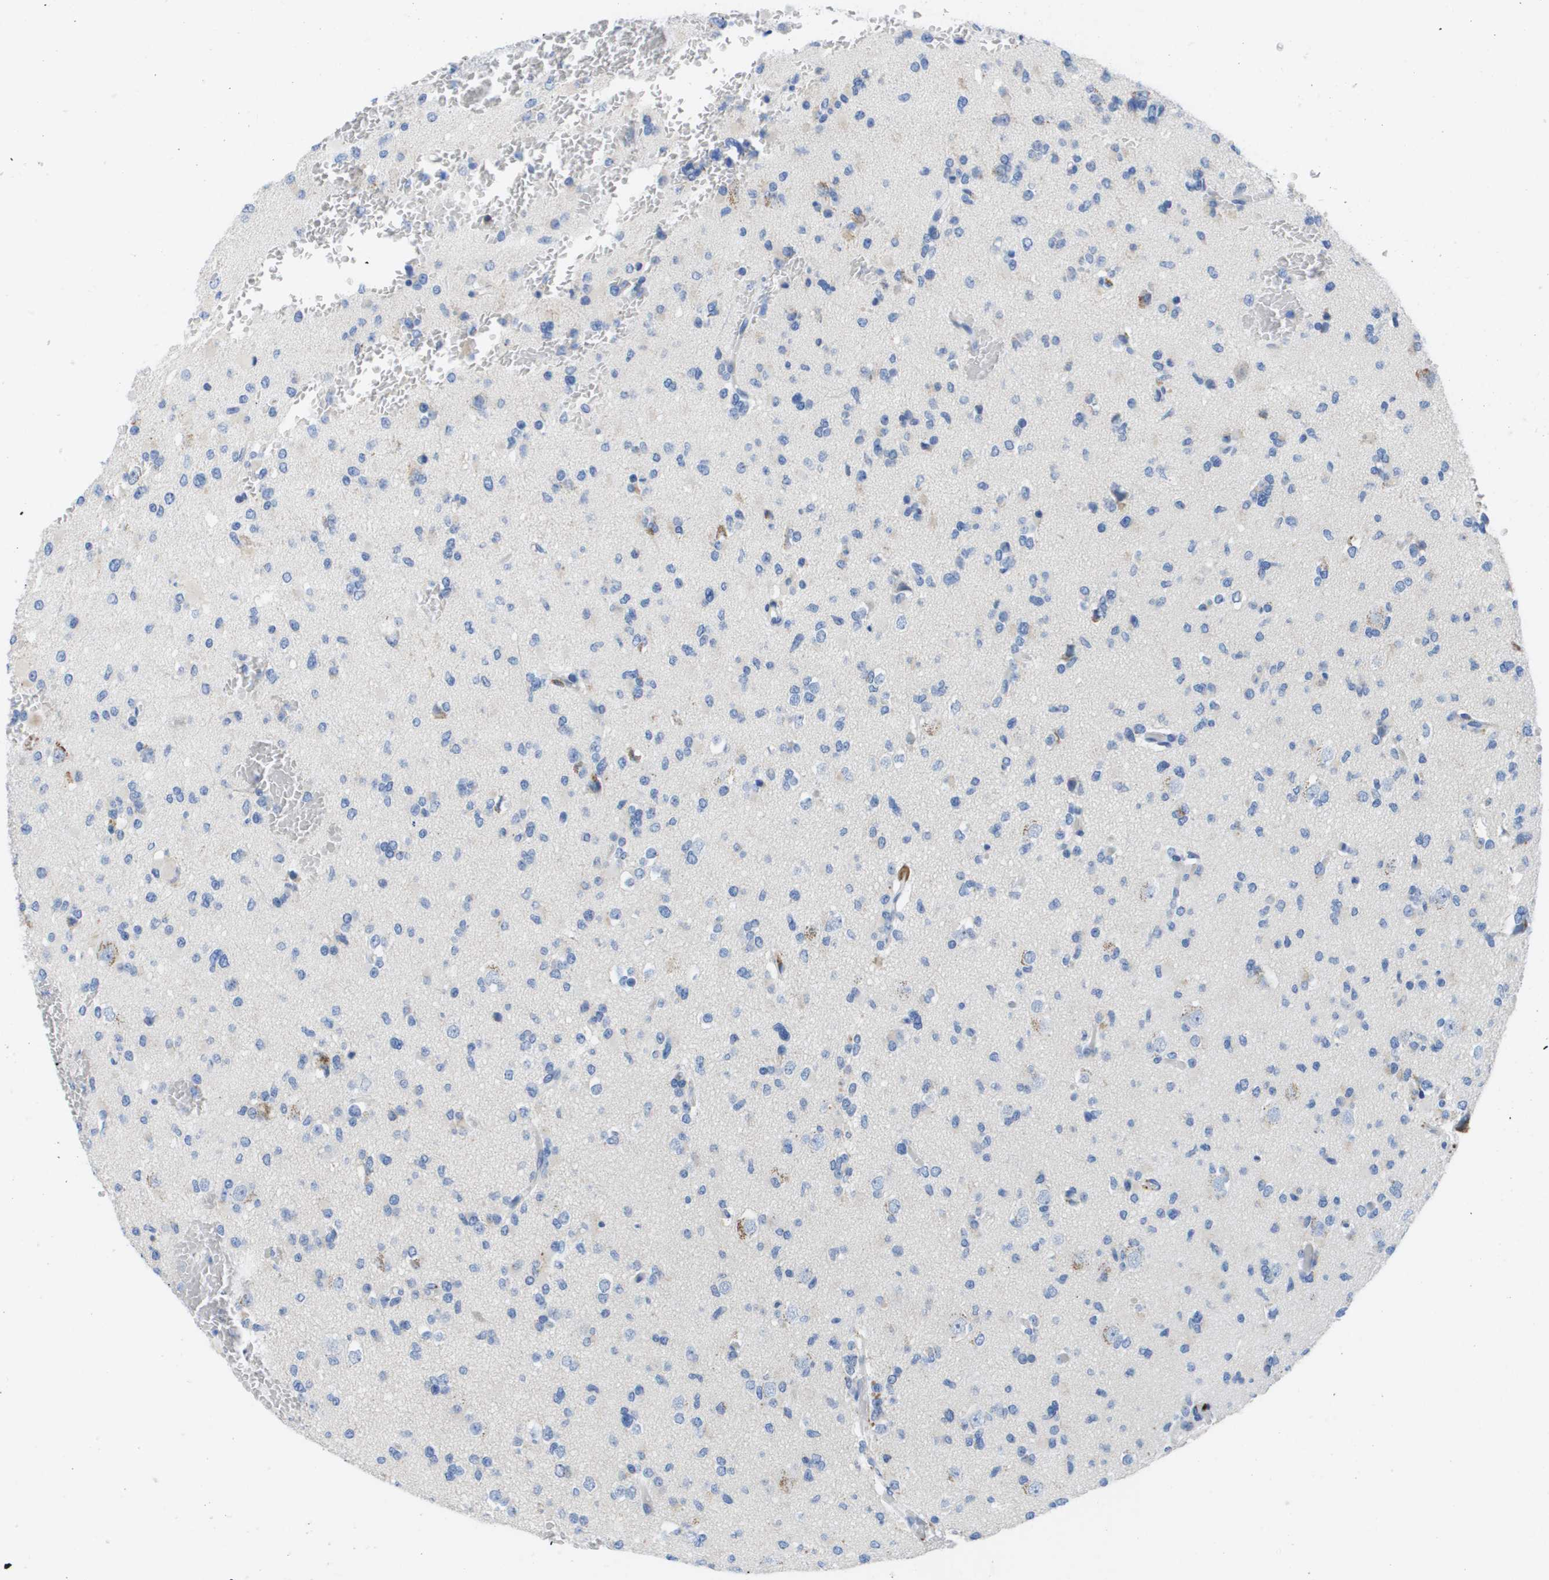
{"staining": {"intensity": "negative", "quantity": "none", "location": "none"}, "tissue": "glioma", "cell_type": "Tumor cells", "image_type": "cancer", "snomed": [{"axis": "morphology", "description": "Glioma, malignant, Low grade"}, {"axis": "topography", "description": "Brain"}], "caption": "Immunohistochemistry of human malignant glioma (low-grade) demonstrates no positivity in tumor cells. (Stains: DAB IHC with hematoxylin counter stain, Microscopy: brightfield microscopy at high magnification).", "gene": "MS4A1", "patient": {"sex": "female", "age": 22}}